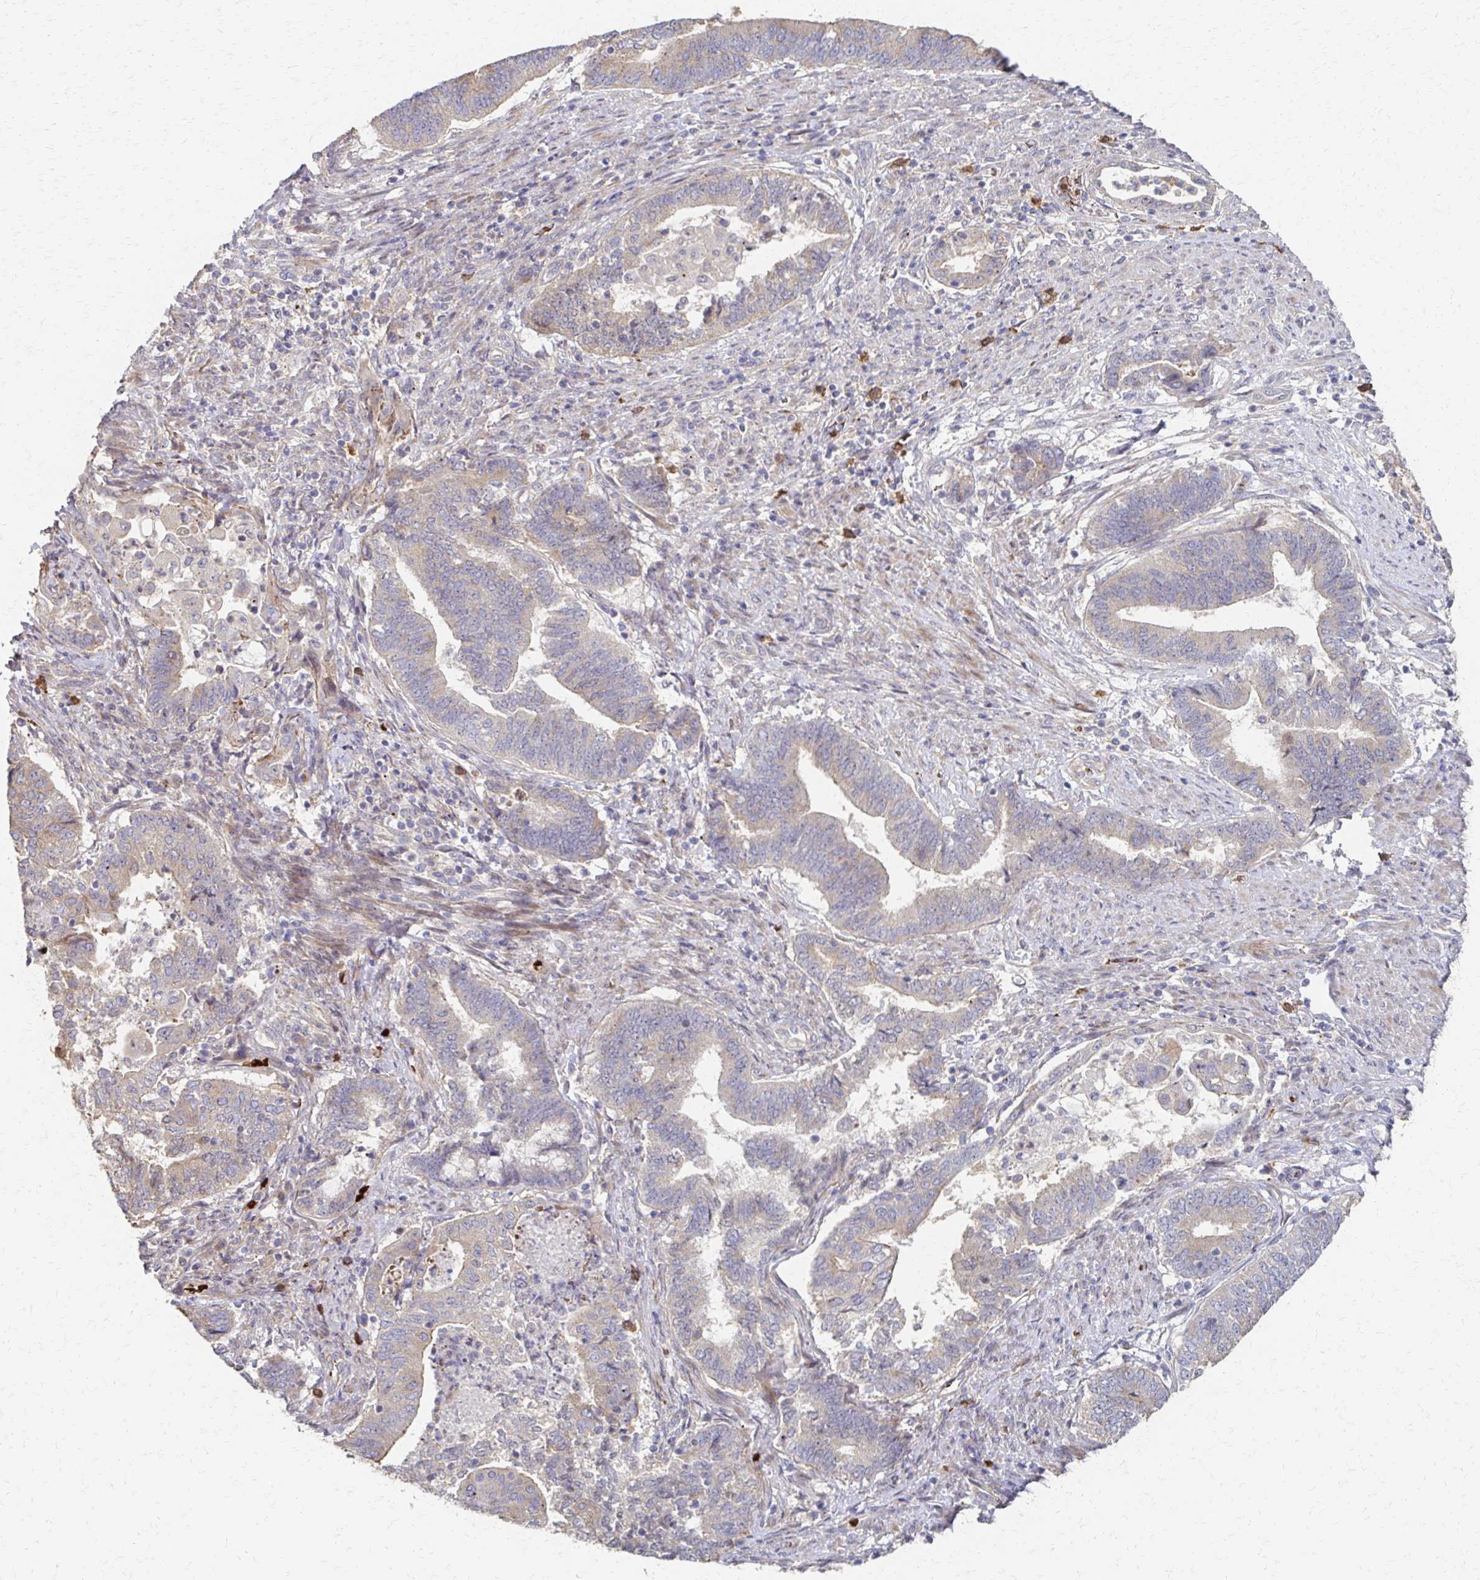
{"staining": {"intensity": "weak", "quantity": "25%-75%", "location": "cytoplasmic/membranous"}, "tissue": "endometrial cancer", "cell_type": "Tumor cells", "image_type": "cancer", "snomed": [{"axis": "morphology", "description": "Adenocarcinoma, NOS"}, {"axis": "topography", "description": "Endometrium"}], "caption": "Protein analysis of endometrial adenocarcinoma tissue shows weak cytoplasmic/membranous positivity in about 25%-75% of tumor cells.", "gene": "SKA2", "patient": {"sex": "female", "age": 65}}